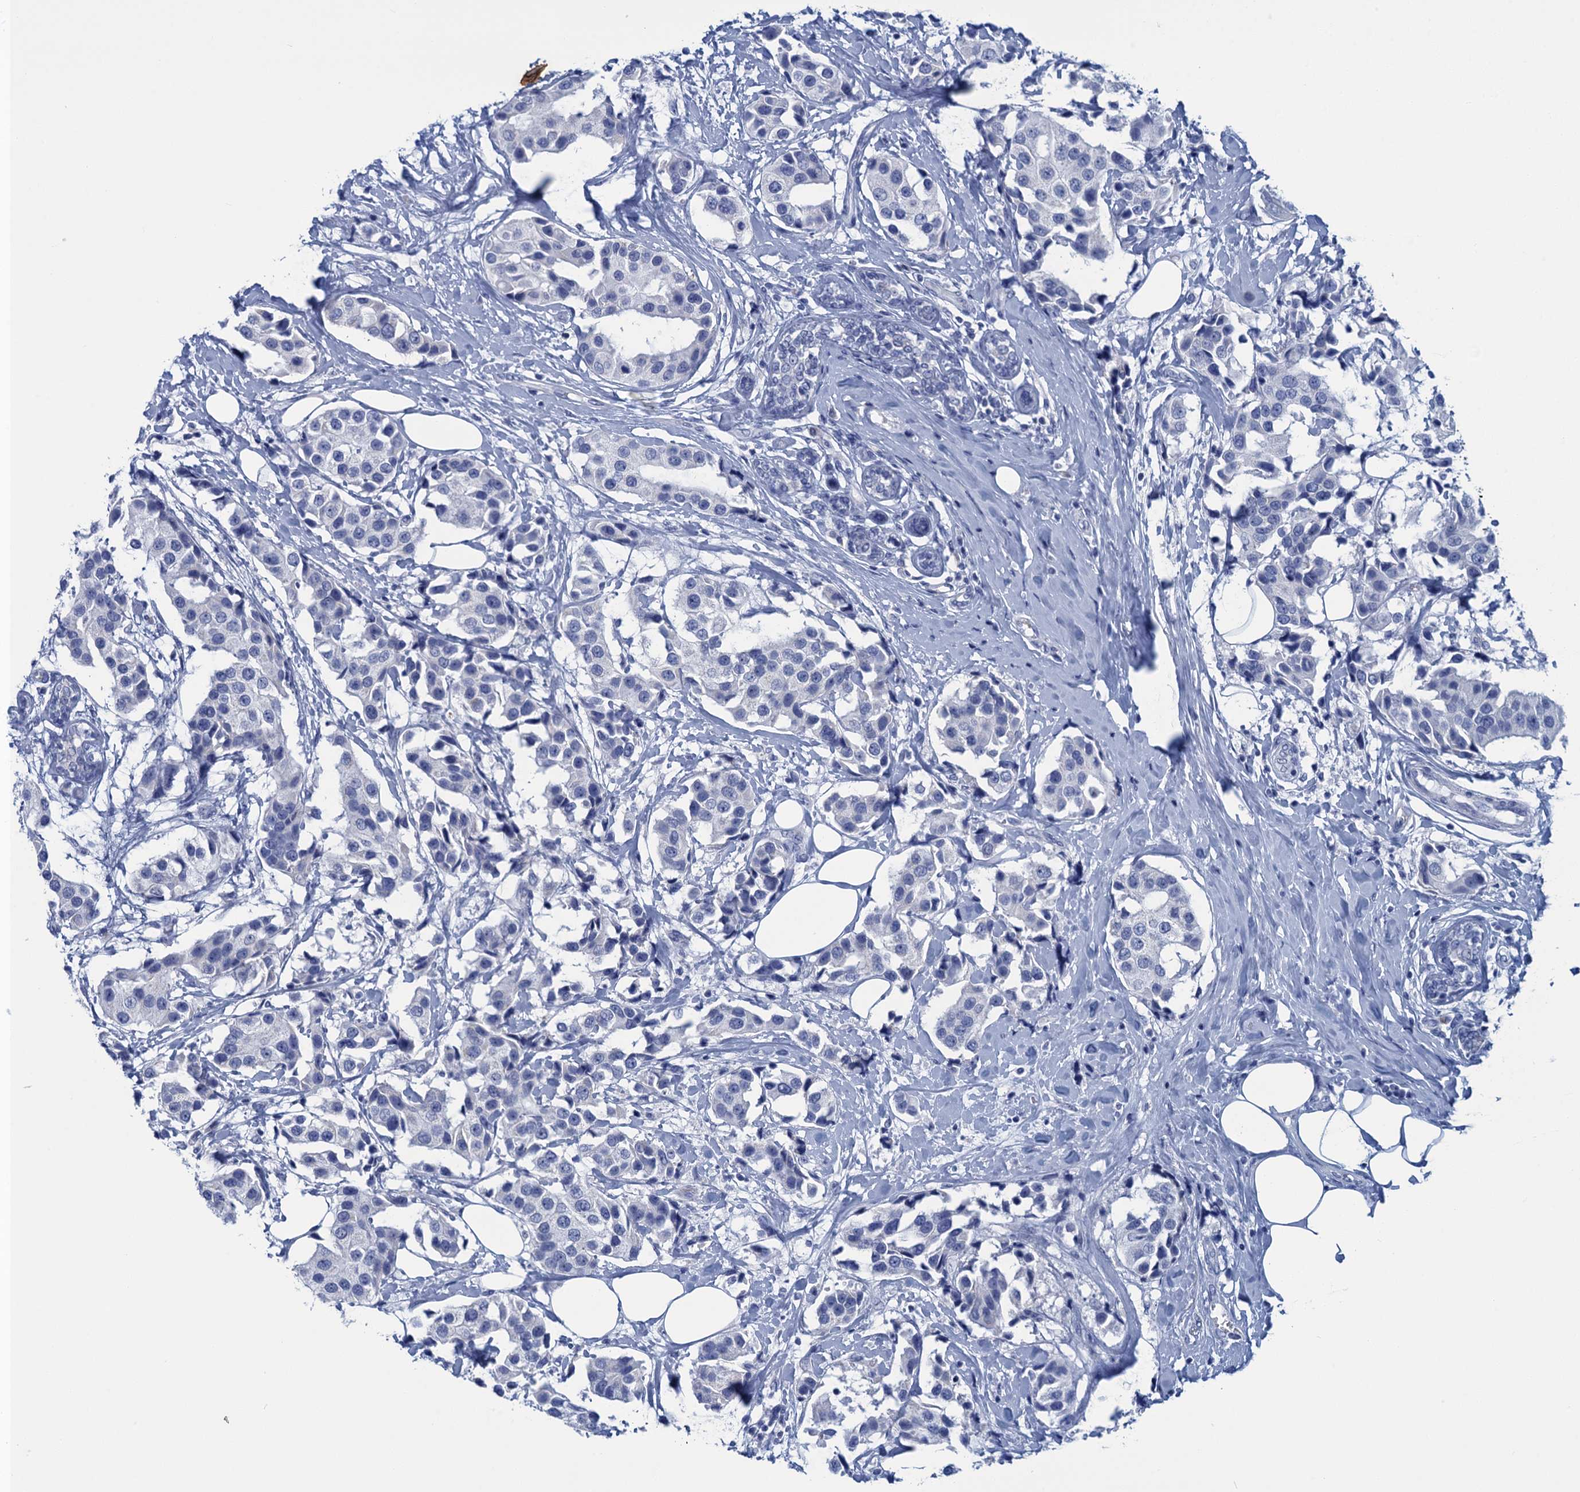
{"staining": {"intensity": "negative", "quantity": "none", "location": "none"}, "tissue": "breast cancer", "cell_type": "Tumor cells", "image_type": "cancer", "snomed": [{"axis": "morphology", "description": "Normal tissue, NOS"}, {"axis": "morphology", "description": "Duct carcinoma"}, {"axis": "topography", "description": "Breast"}], "caption": "Human intraductal carcinoma (breast) stained for a protein using immunohistochemistry (IHC) reveals no staining in tumor cells.", "gene": "SCEL", "patient": {"sex": "female", "age": 39}}